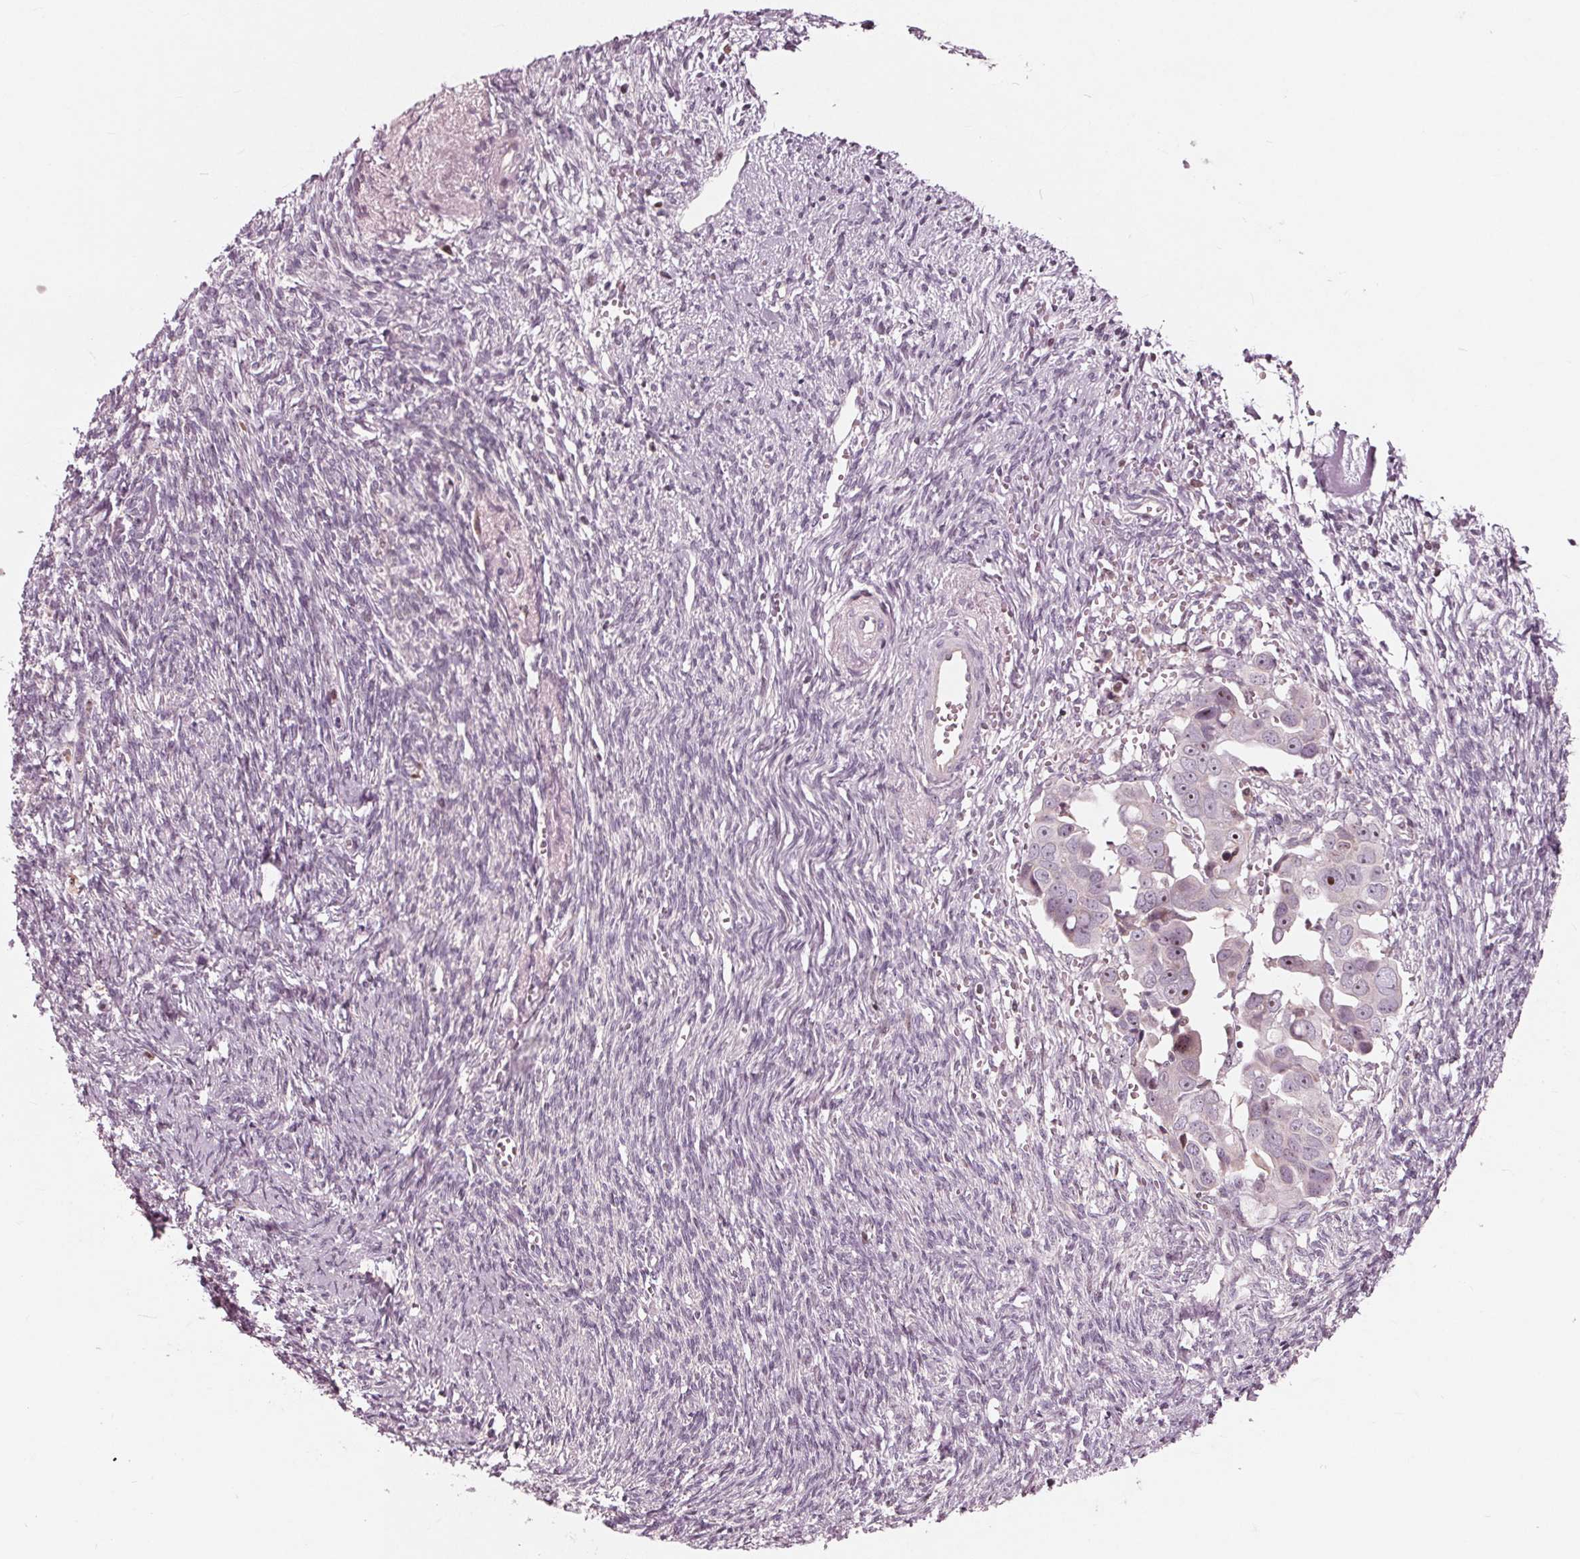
{"staining": {"intensity": "weak", "quantity": "25%-75%", "location": "cytoplasmic/membranous,nuclear"}, "tissue": "ovarian cancer", "cell_type": "Tumor cells", "image_type": "cancer", "snomed": [{"axis": "morphology", "description": "Cystadenocarcinoma, serous, NOS"}, {"axis": "topography", "description": "Ovary"}], "caption": "Tumor cells demonstrate weak cytoplasmic/membranous and nuclear expression in about 25%-75% of cells in ovarian cancer (serous cystadenocarcinoma). The staining was performed using DAB (3,3'-diaminobenzidine) to visualize the protein expression in brown, while the nuclei were stained in blue with hematoxylin (Magnification: 20x).", "gene": "NUP210", "patient": {"sex": "female", "age": 59}}